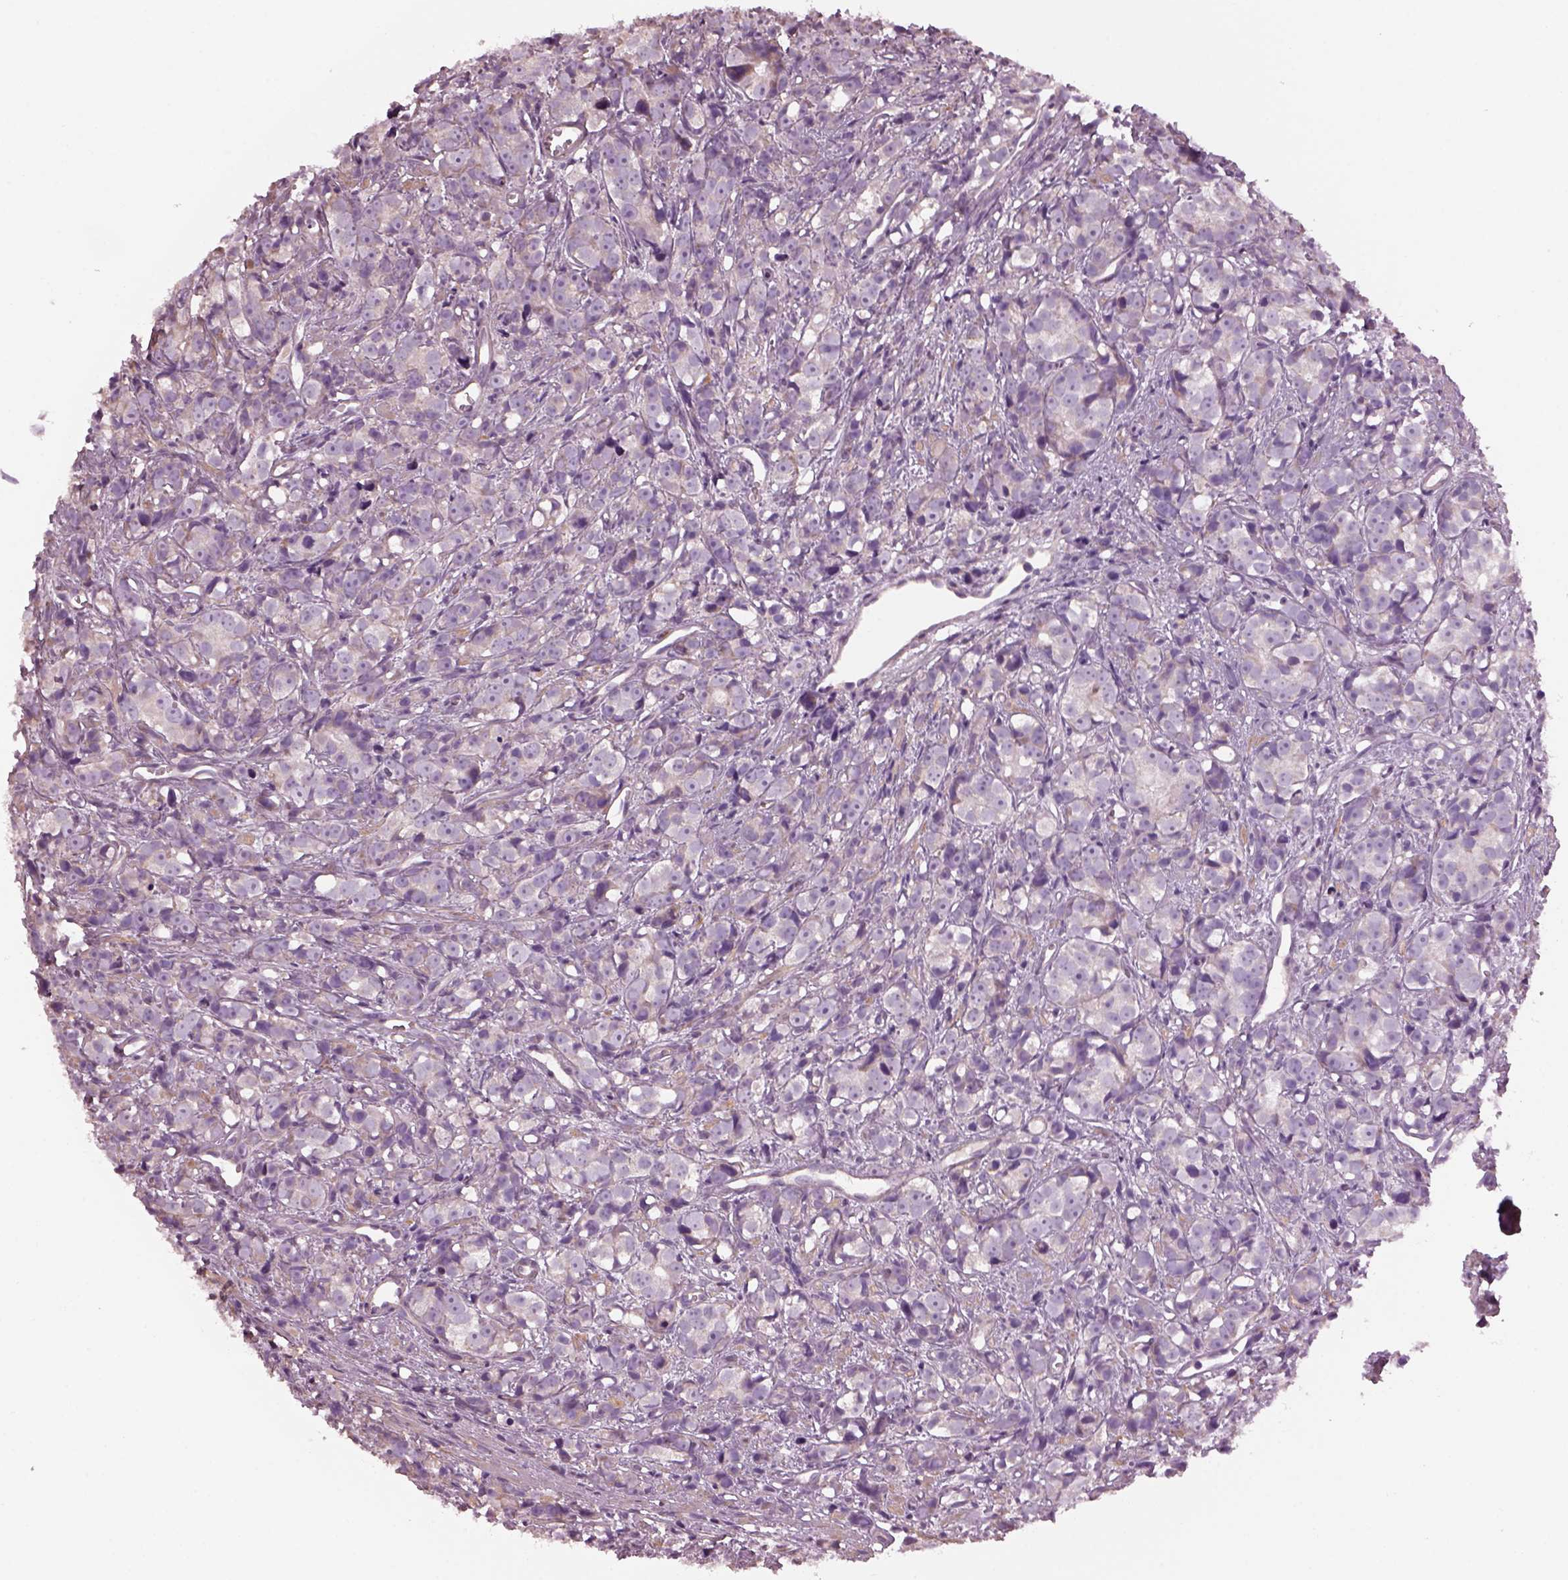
{"staining": {"intensity": "negative", "quantity": "none", "location": "none"}, "tissue": "prostate cancer", "cell_type": "Tumor cells", "image_type": "cancer", "snomed": [{"axis": "morphology", "description": "Adenocarcinoma, High grade"}, {"axis": "topography", "description": "Prostate"}], "caption": "This is an immunohistochemistry micrograph of adenocarcinoma (high-grade) (prostate). There is no staining in tumor cells.", "gene": "SPATA7", "patient": {"sex": "male", "age": 77}}